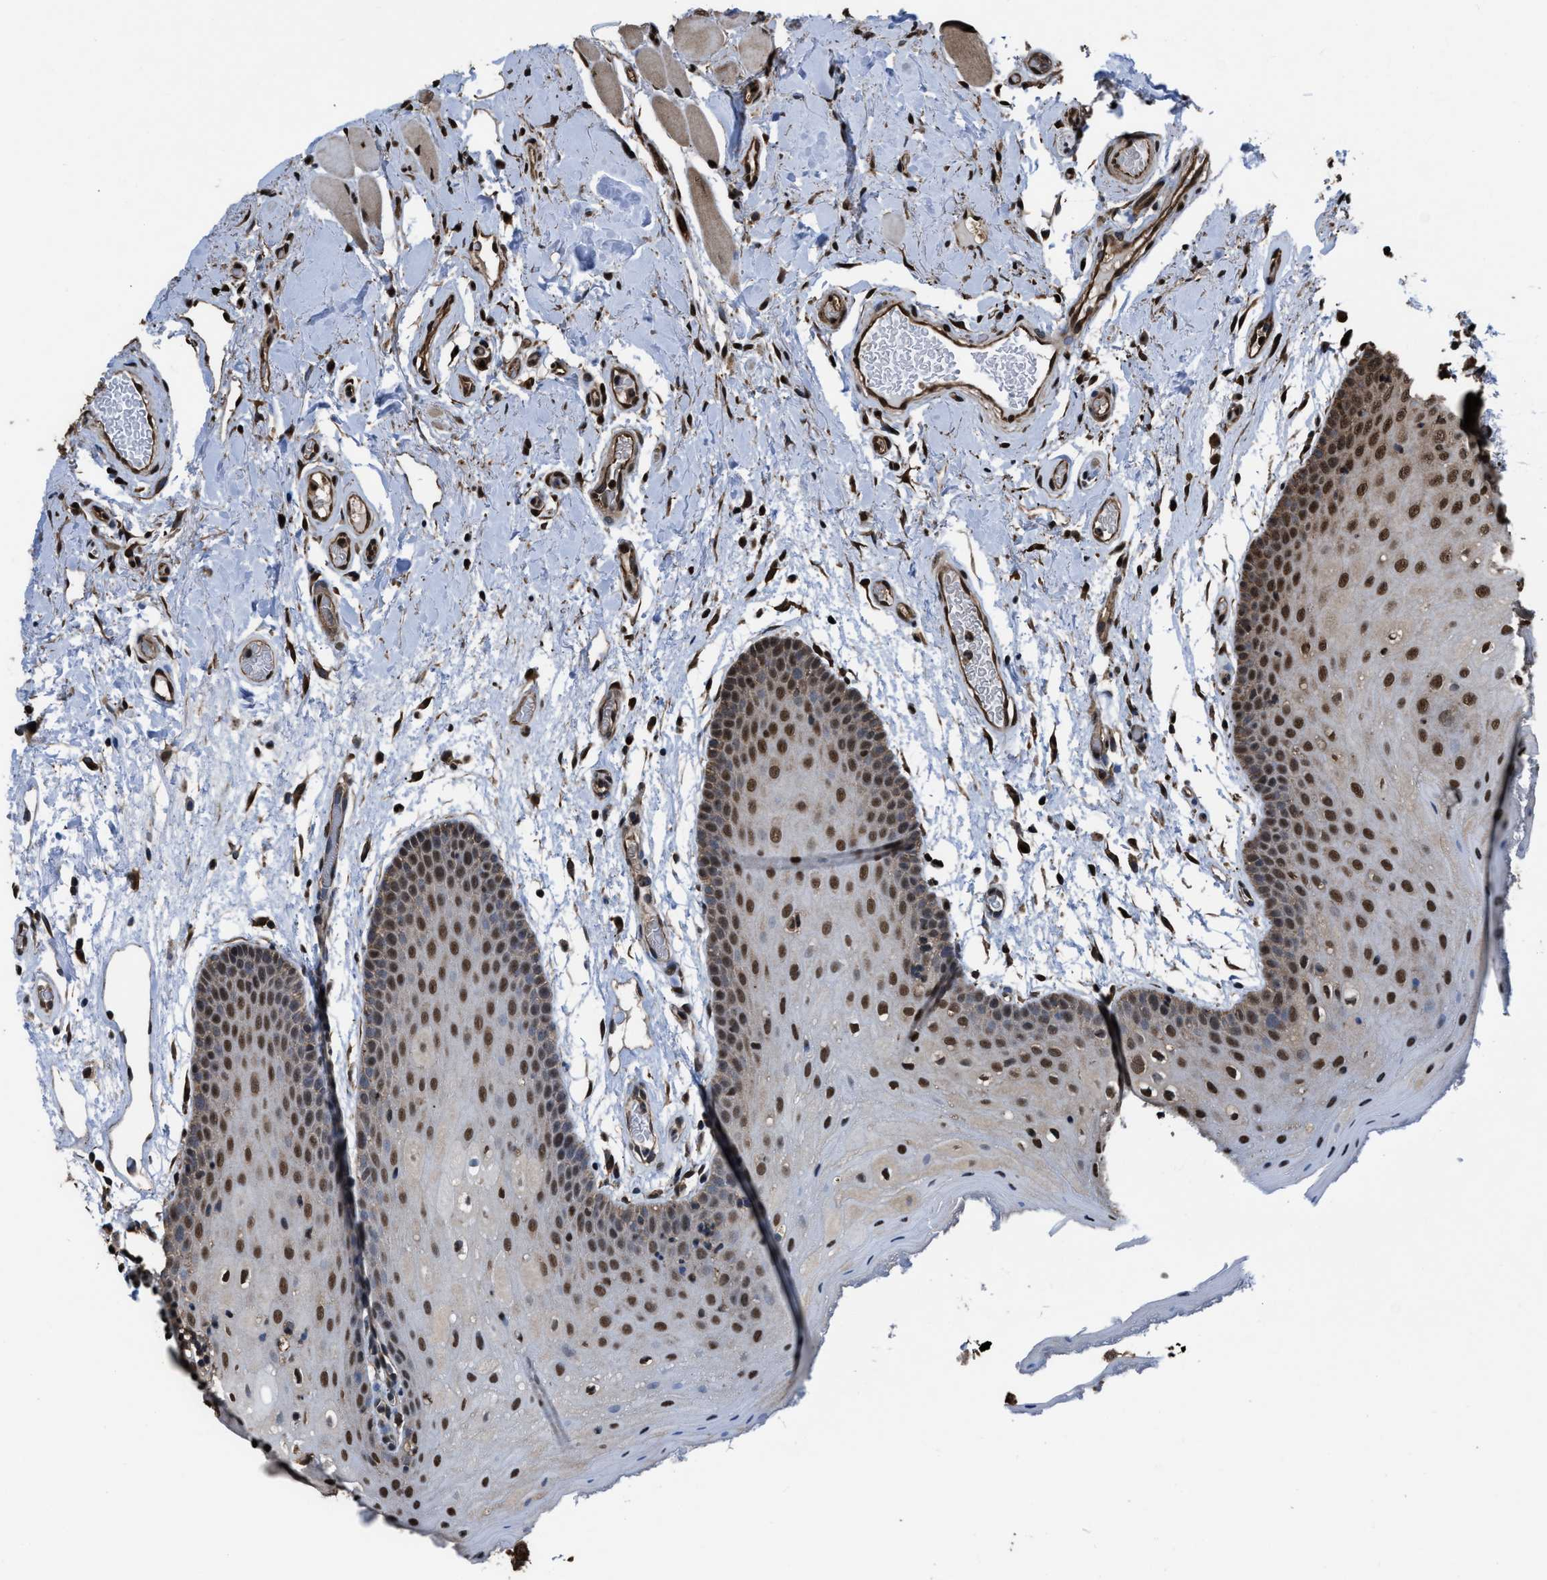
{"staining": {"intensity": "moderate", "quantity": ">75%", "location": "nuclear"}, "tissue": "oral mucosa", "cell_type": "Squamous epithelial cells", "image_type": "normal", "snomed": [{"axis": "morphology", "description": "Normal tissue, NOS"}, {"axis": "morphology", "description": "Squamous cell carcinoma, NOS"}, {"axis": "topography", "description": "Oral tissue"}, {"axis": "topography", "description": "Head-Neck"}], "caption": "Moderate nuclear expression is appreciated in about >75% of squamous epithelial cells in normal oral mucosa.", "gene": "FNTA", "patient": {"sex": "male", "age": 71}}